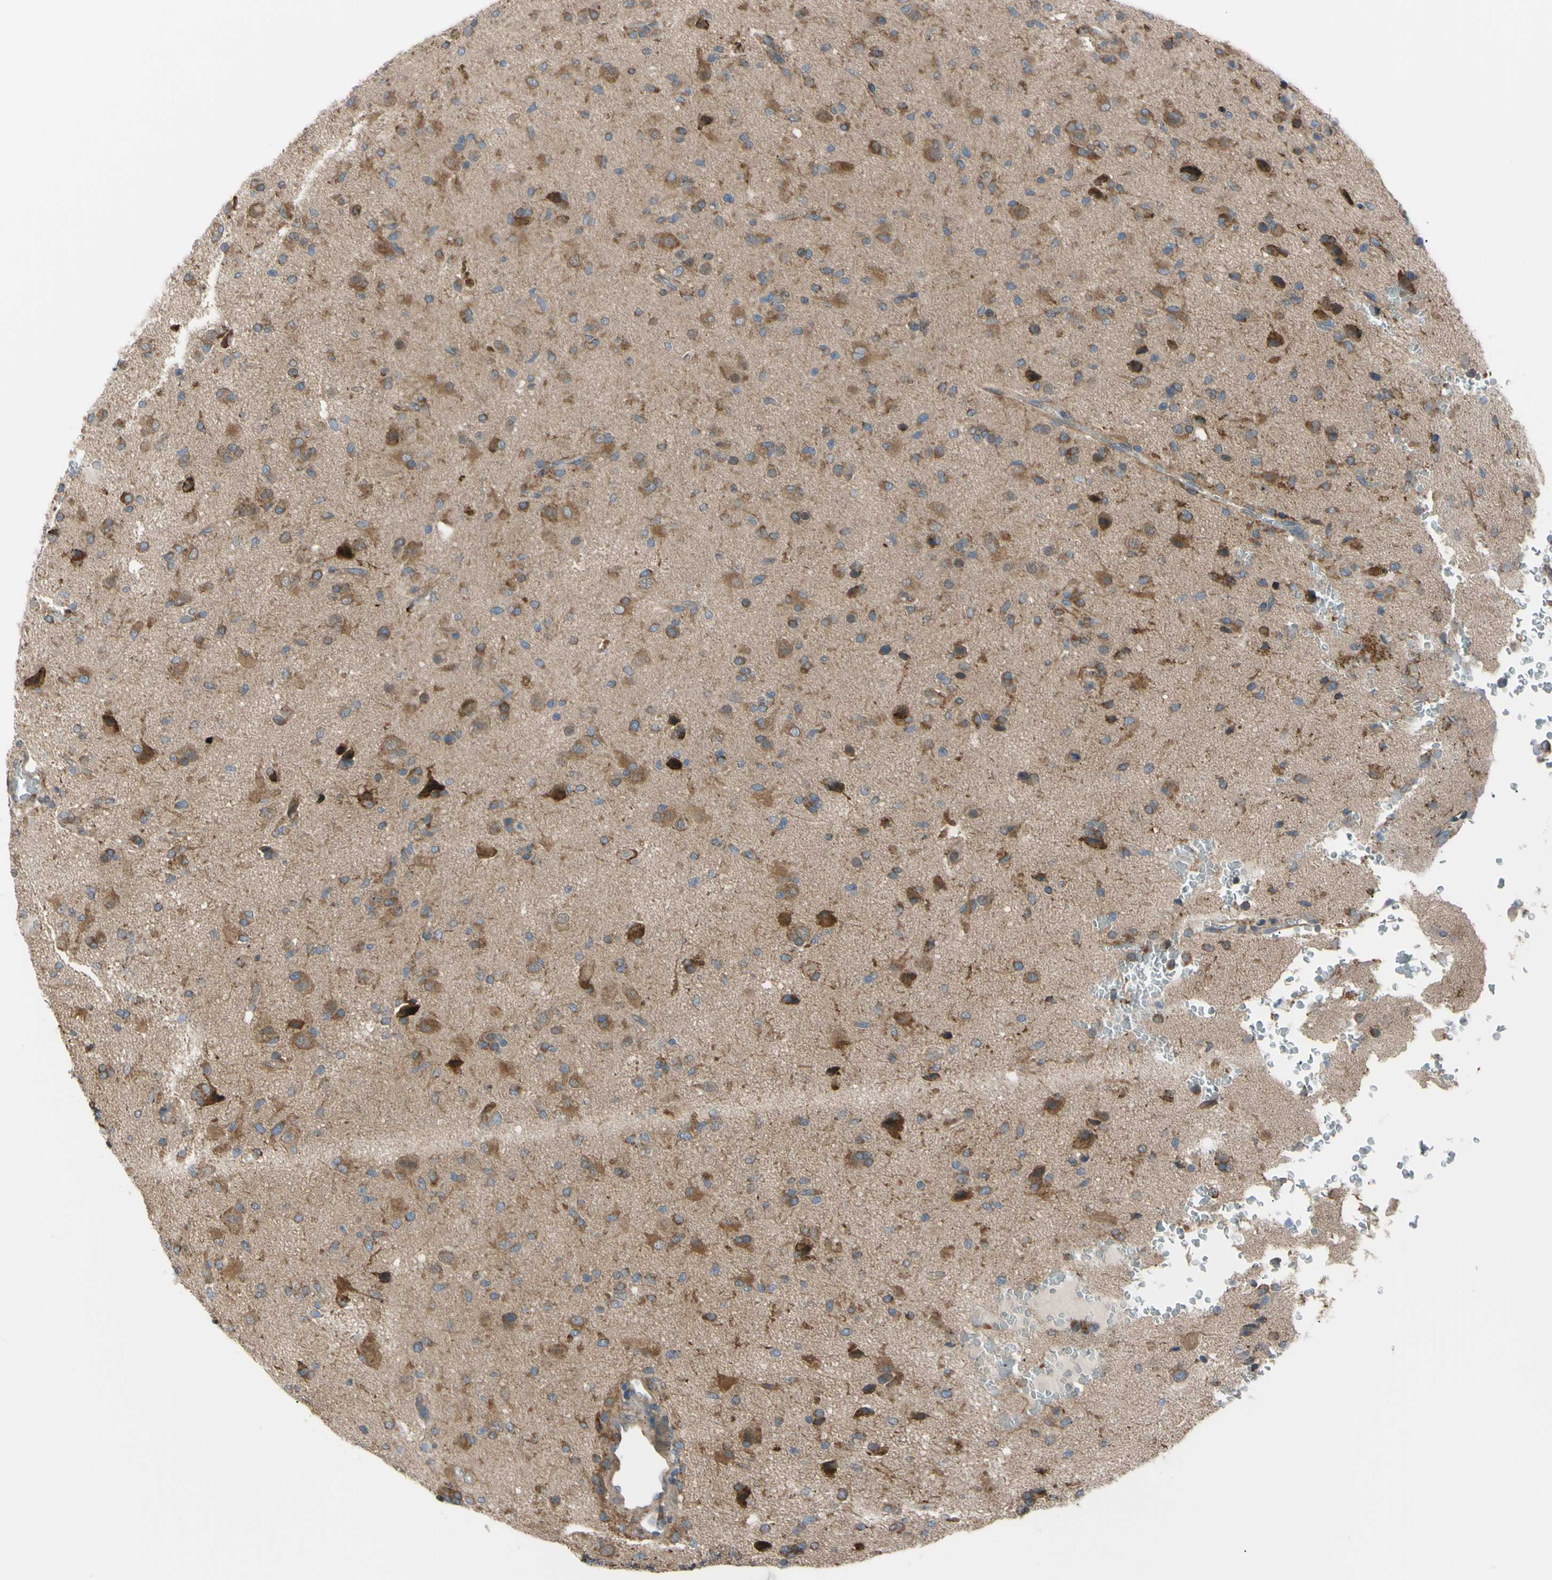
{"staining": {"intensity": "strong", "quantity": ">75%", "location": "cytoplasmic/membranous"}, "tissue": "glioma", "cell_type": "Tumor cells", "image_type": "cancer", "snomed": [{"axis": "morphology", "description": "Glioma, malignant, High grade"}, {"axis": "topography", "description": "Brain"}], "caption": "This image shows malignant glioma (high-grade) stained with immunohistochemistry to label a protein in brown. The cytoplasmic/membranous of tumor cells show strong positivity for the protein. Nuclei are counter-stained blue.", "gene": "BMF", "patient": {"sex": "male", "age": 71}}